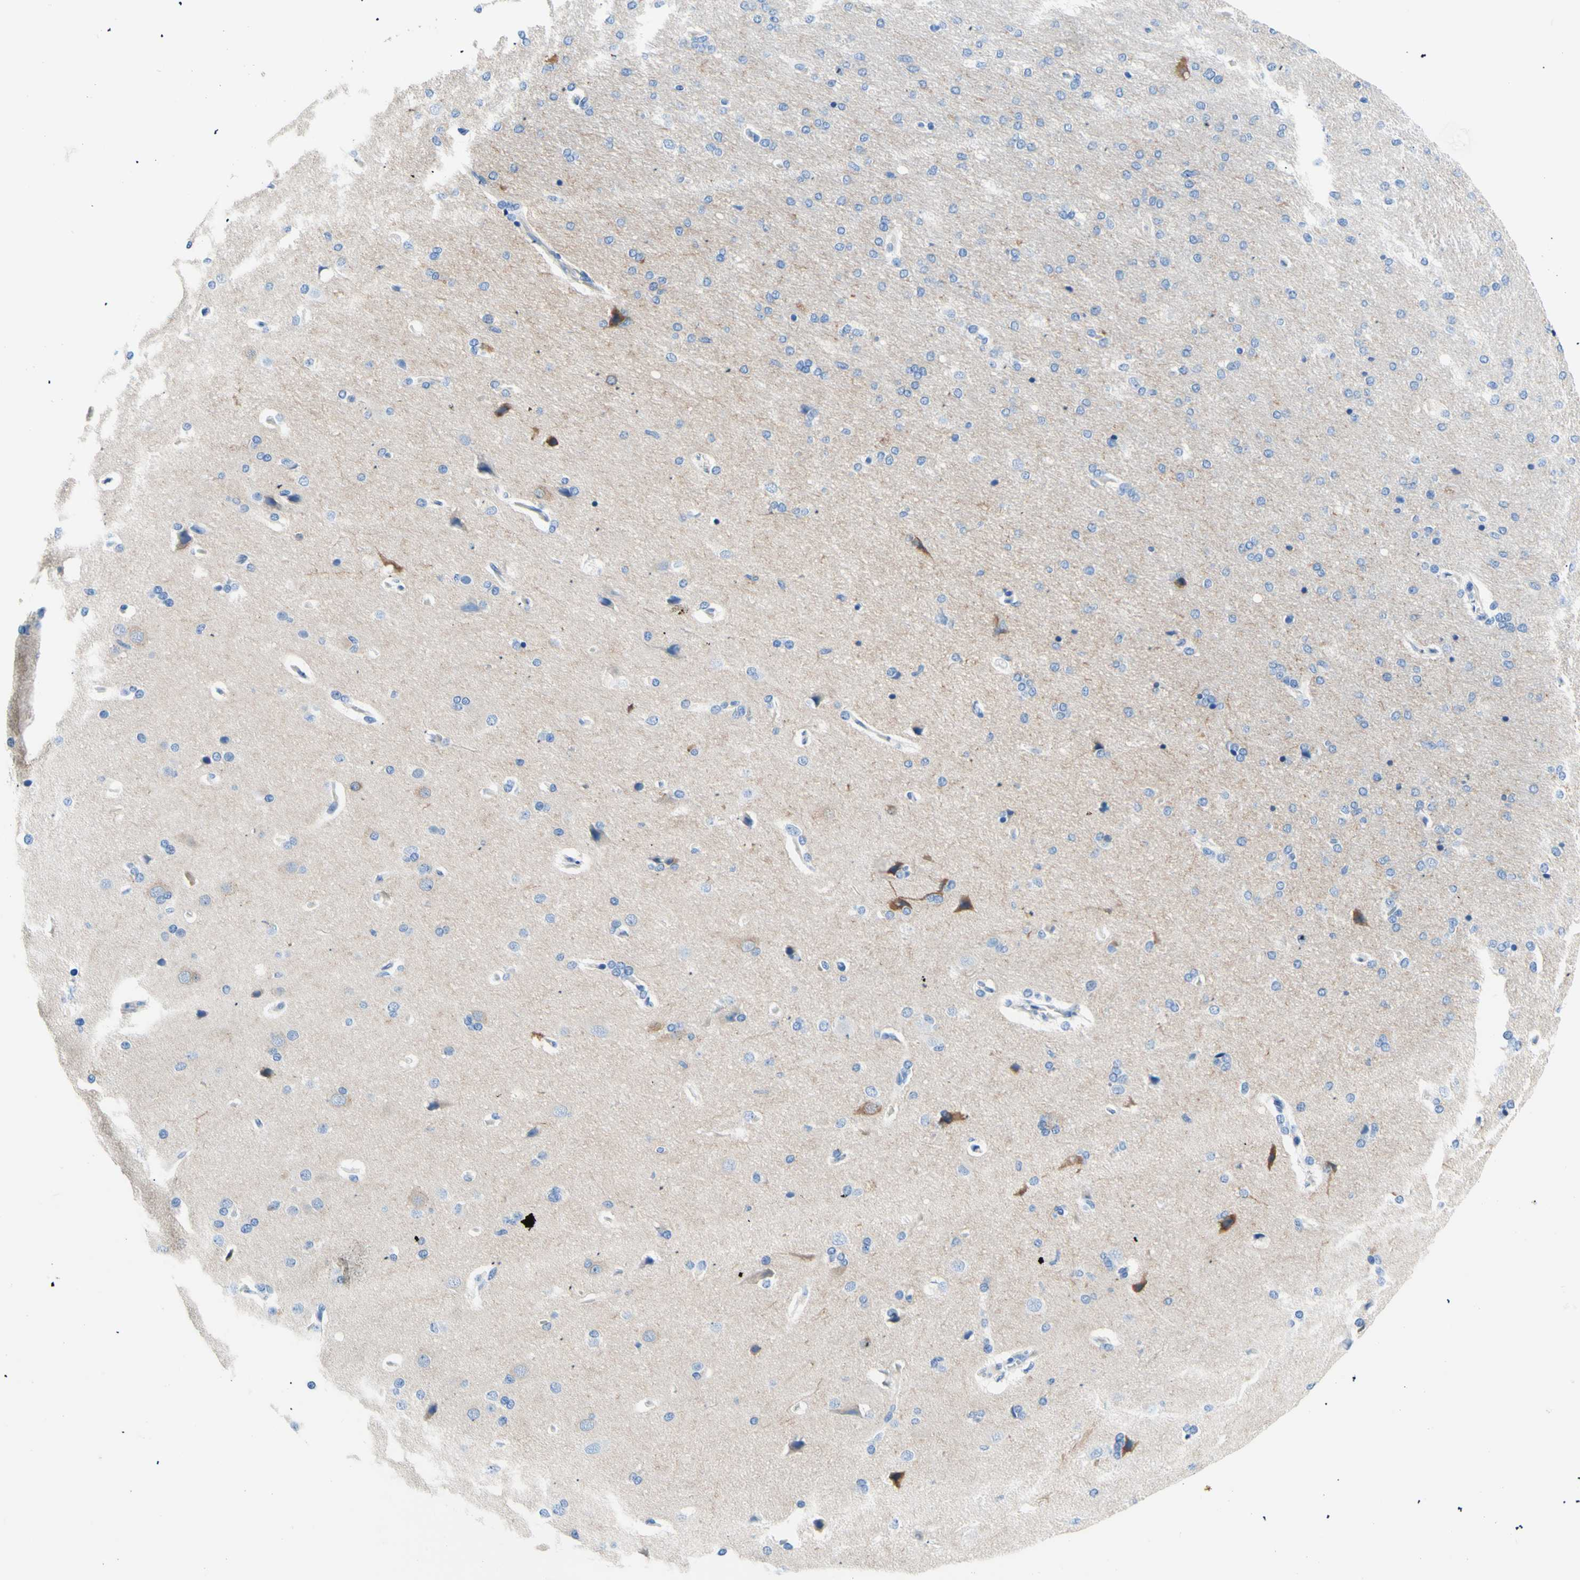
{"staining": {"intensity": "negative", "quantity": "none", "location": "none"}, "tissue": "cerebral cortex", "cell_type": "Endothelial cells", "image_type": "normal", "snomed": [{"axis": "morphology", "description": "Normal tissue, NOS"}, {"axis": "topography", "description": "Cerebral cortex"}], "caption": "An immunohistochemistry micrograph of normal cerebral cortex is shown. There is no staining in endothelial cells of cerebral cortex. (DAB IHC visualized using brightfield microscopy, high magnification).", "gene": "HPCA", "patient": {"sex": "male", "age": 62}}